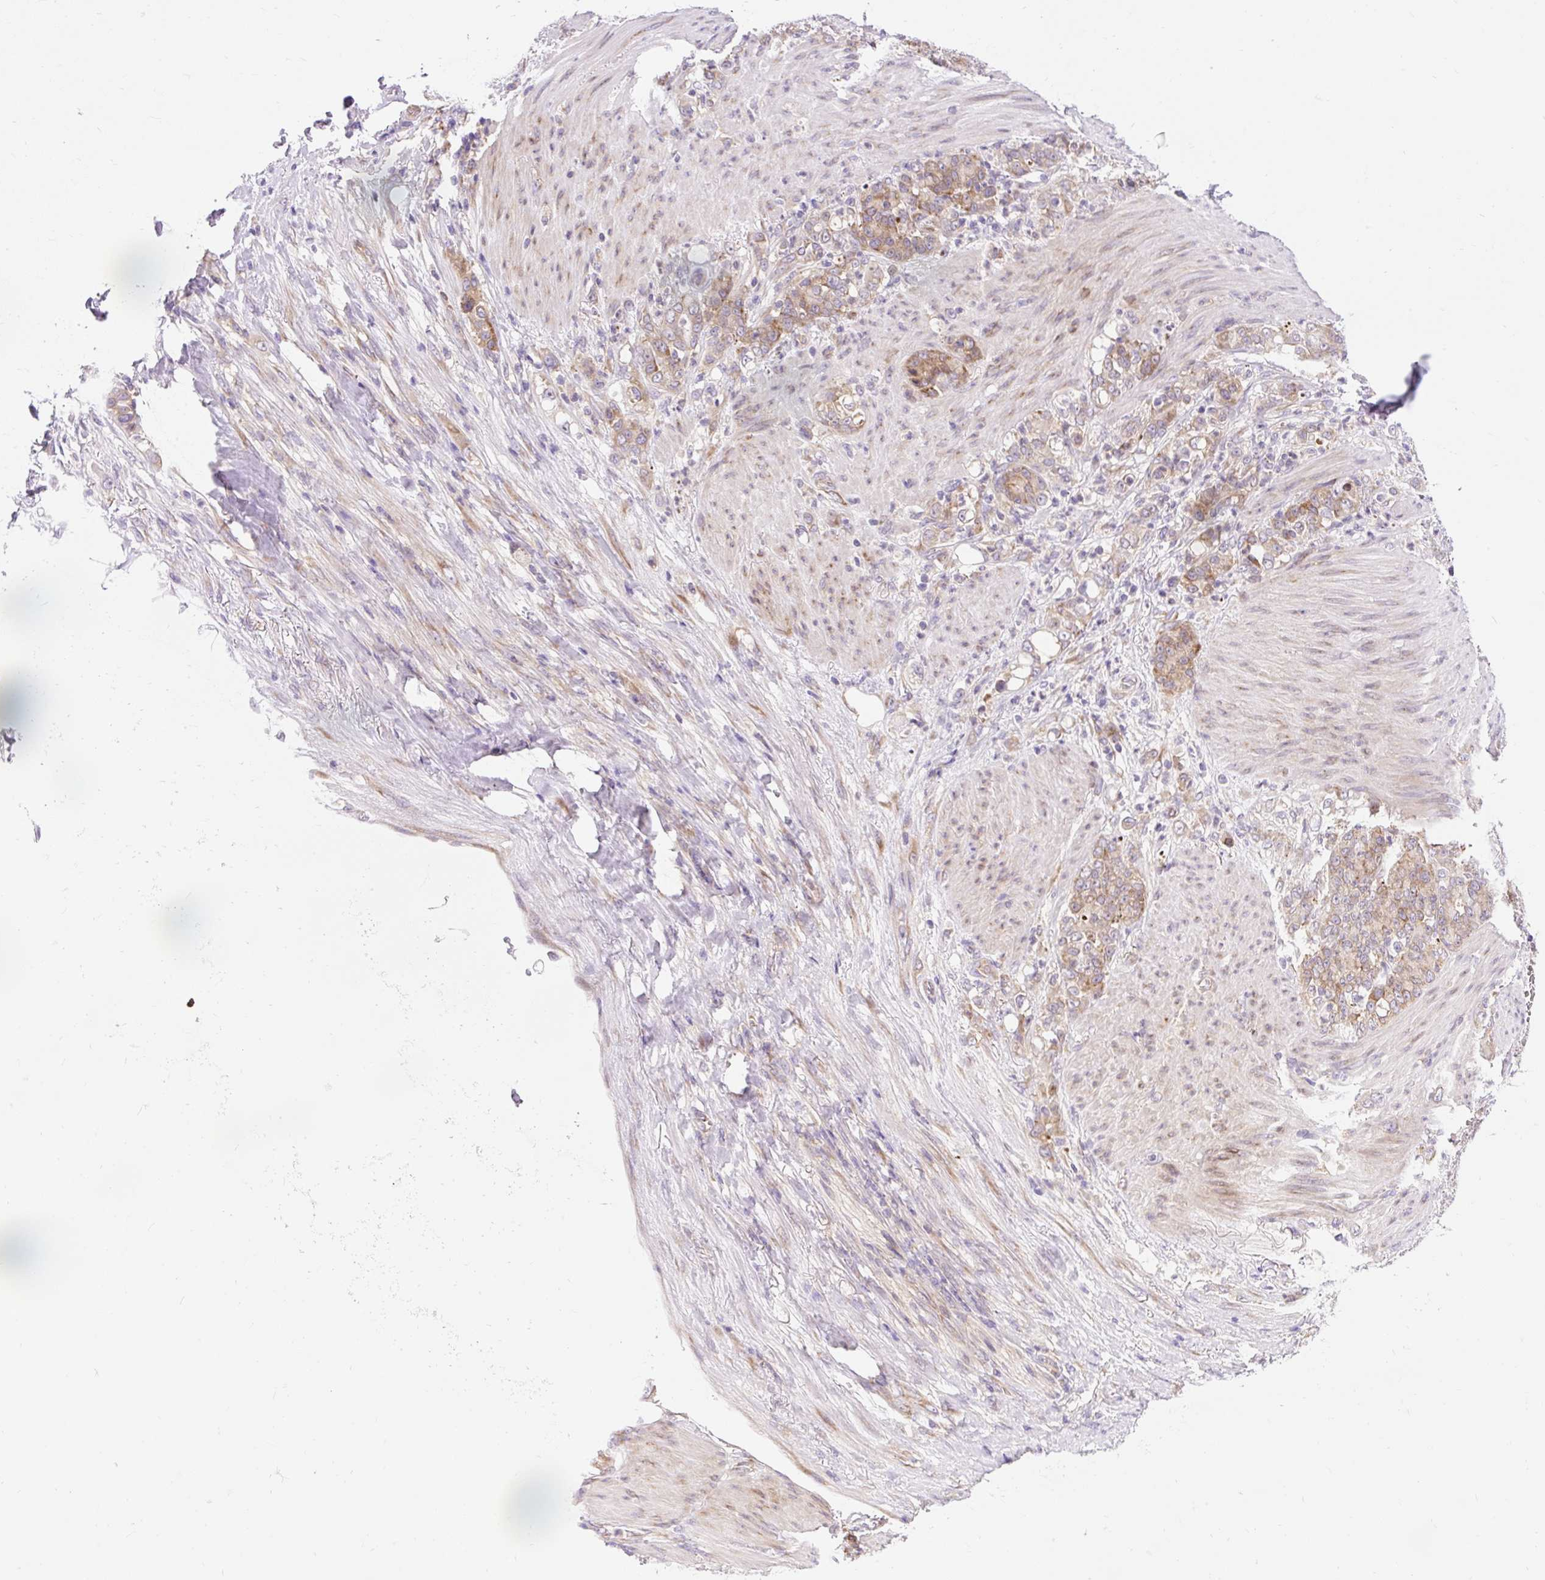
{"staining": {"intensity": "moderate", "quantity": ">75%", "location": "cytoplasmic/membranous"}, "tissue": "stomach cancer", "cell_type": "Tumor cells", "image_type": "cancer", "snomed": [{"axis": "morphology", "description": "Adenocarcinoma, NOS"}, {"axis": "topography", "description": "Stomach"}], "caption": "Human stomach adenocarcinoma stained for a protein (brown) exhibits moderate cytoplasmic/membranous positive expression in about >75% of tumor cells.", "gene": "GPR45", "patient": {"sex": "female", "age": 79}}